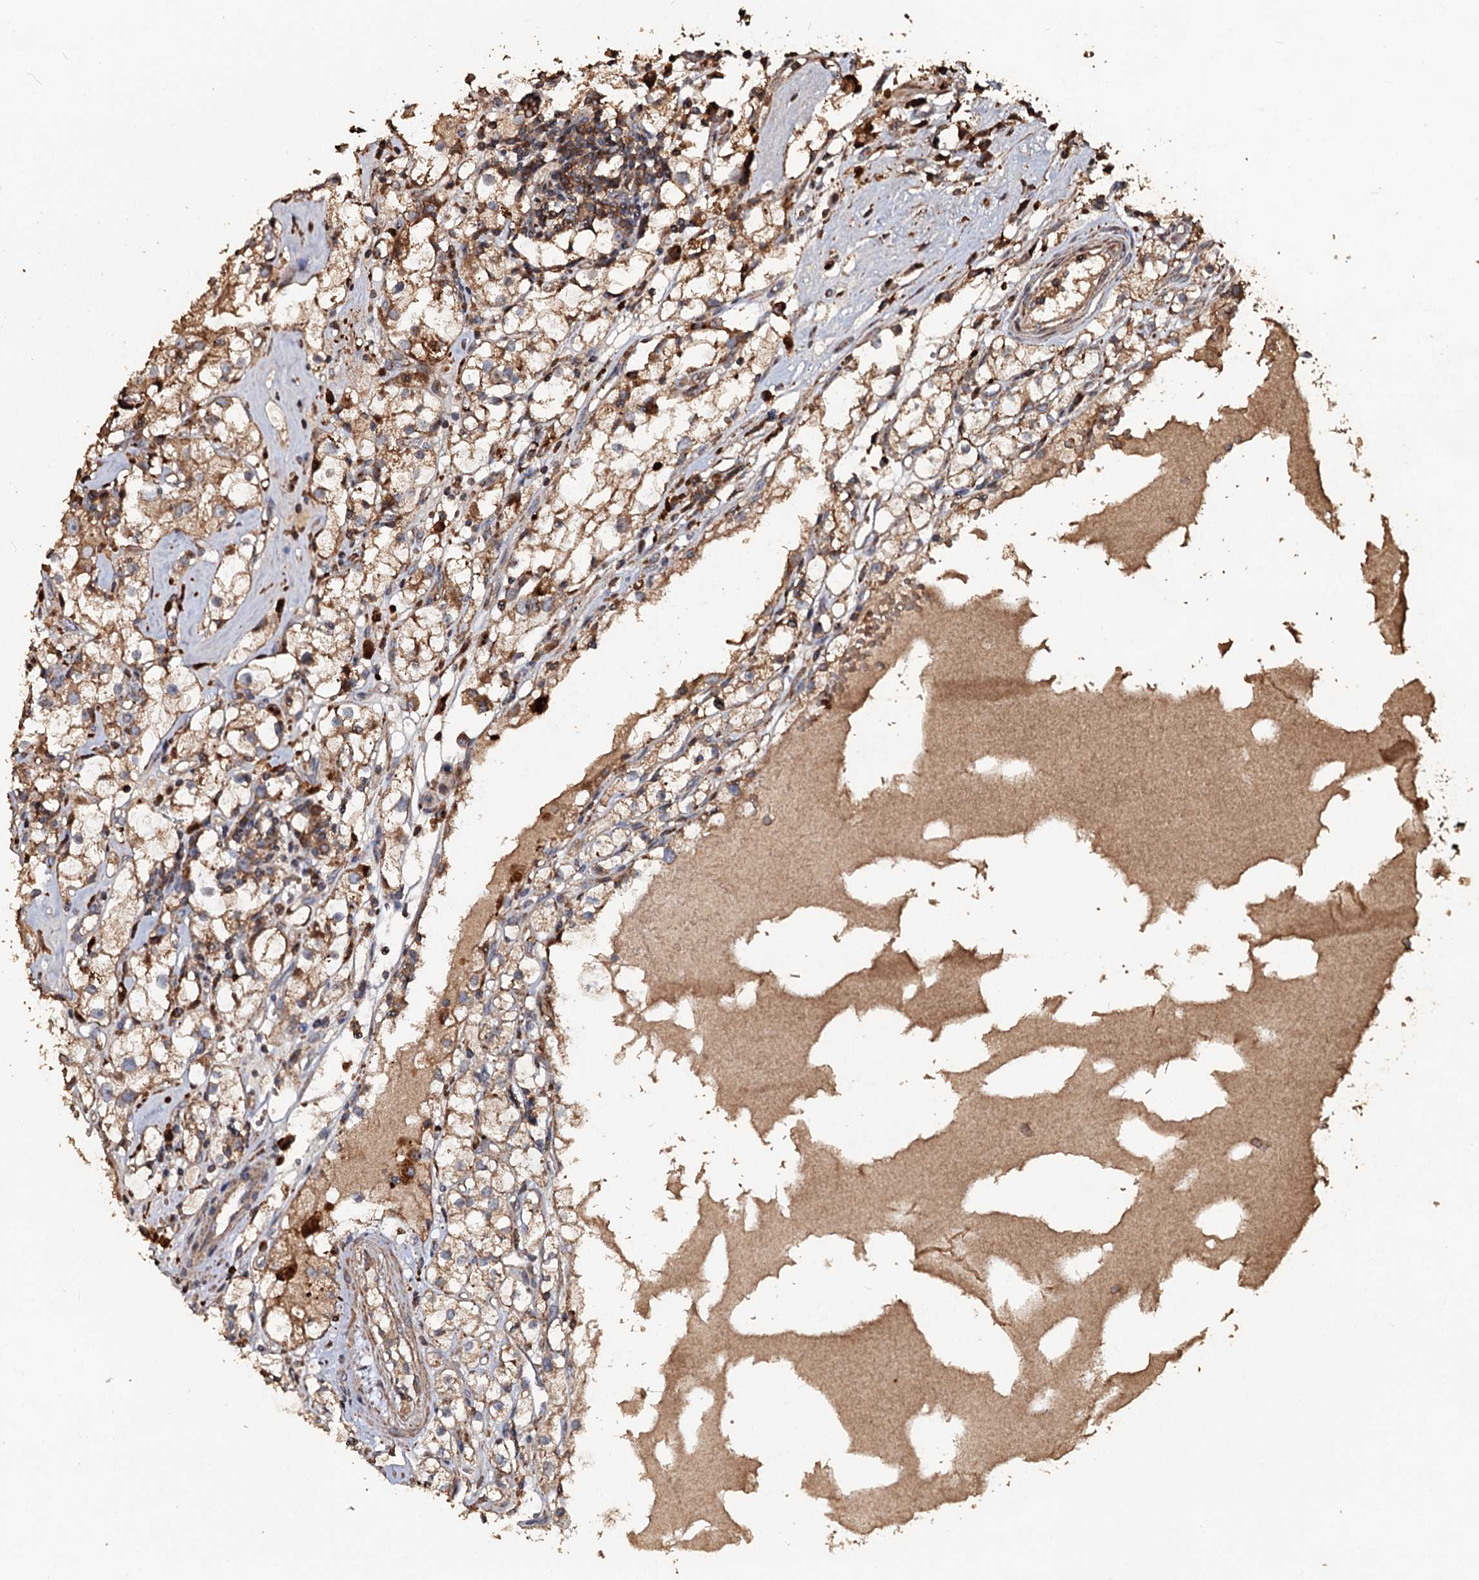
{"staining": {"intensity": "moderate", "quantity": "25%-75%", "location": "cytoplasmic/membranous"}, "tissue": "renal cancer", "cell_type": "Tumor cells", "image_type": "cancer", "snomed": [{"axis": "morphology", "description": "Adenocarcinoma, NOS"}, {"axis": "topography", "description": "Kidney"}], "caption": "Human renal cancer (adenocarcinoma) stained with a brown dye demonstrates moderate cytoplasmic/membranous positive positivity in about 25%-75% of tumor cells.", "gene": "NOTCH2NLA", "patient": {"sex": "male", "age": 56}}